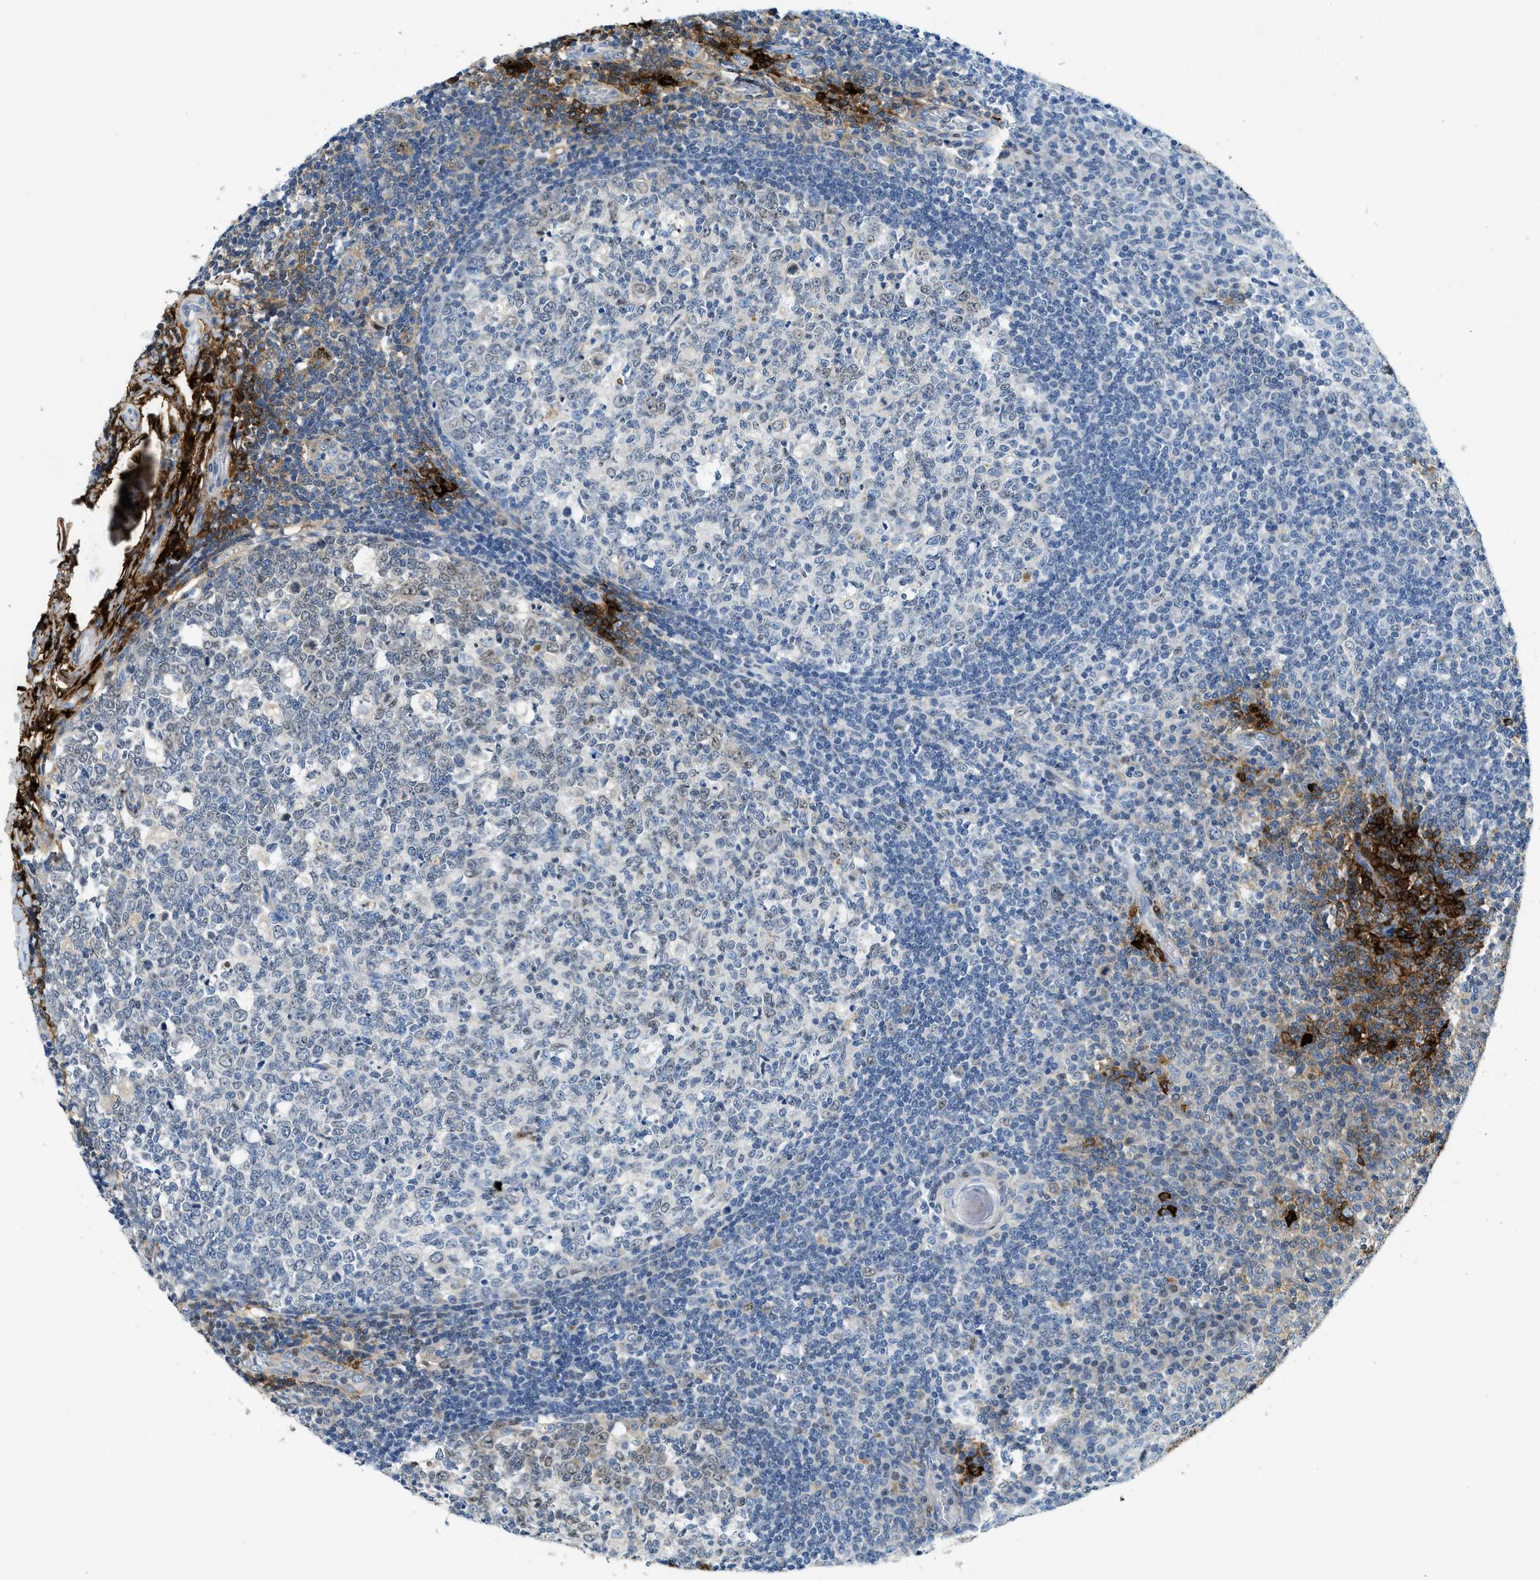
{"staining": {"intensity": "negative", "quantity": "none", "location": "none"}, "tissue": "tonsil", "cell_type": "Germinal center cells", "image_type": "normal", "snomed": [{"axis": "morphology", "description": "Normal tissue, NOS"}, {"axis": "topography", "description": "Tonsil"}], "caption": "High power microscopy image of an immunohistochemistry micrograph of benign tonsil, revealing no significant expression in germinal center cells.", "gene": "TPSAB1", "patient": {"sex": "female", "age": 19}}